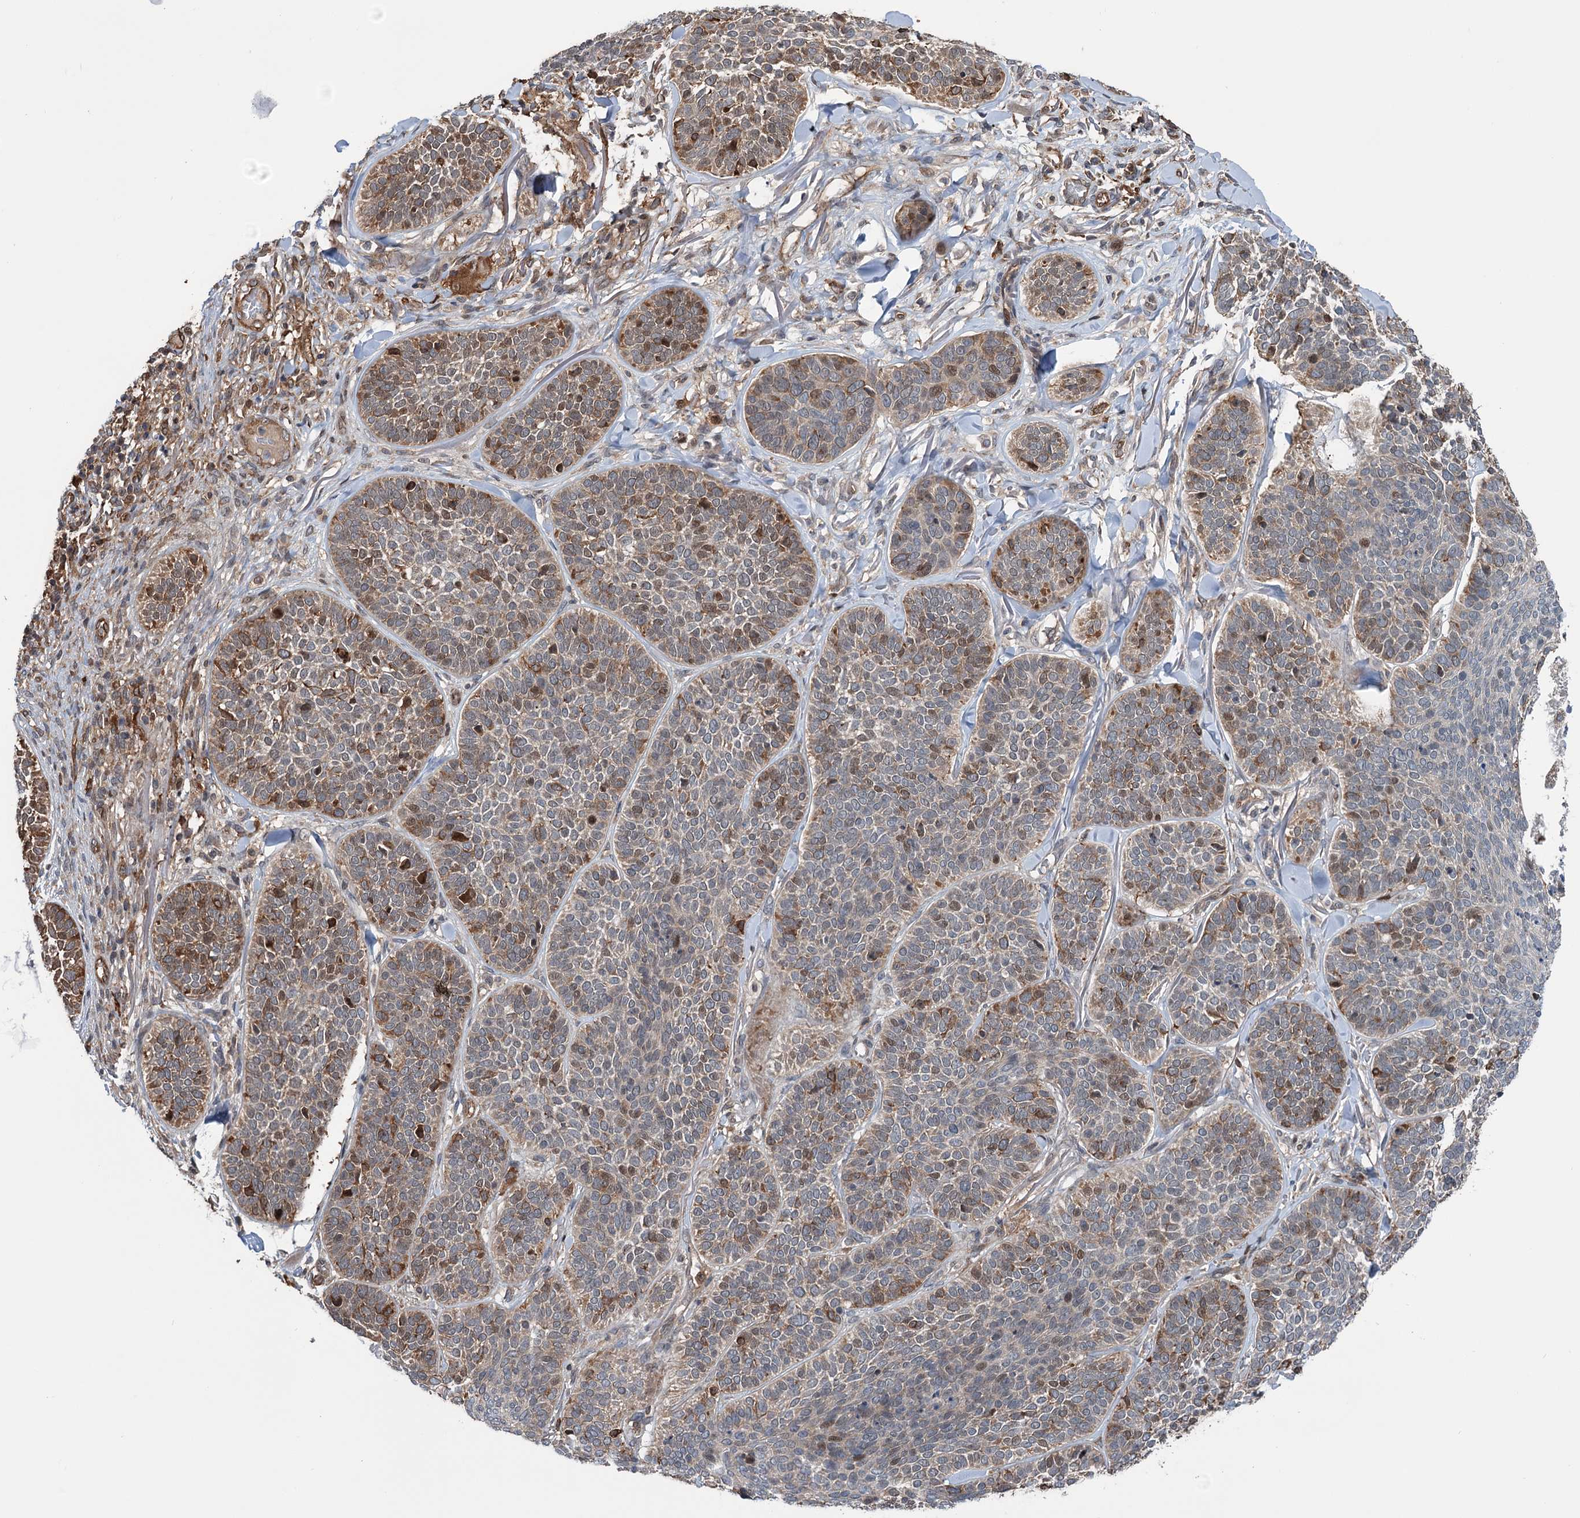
{"staining": {"intensity": "moderate", "quantity": "25%-75%", "location": "cytoplasmic/membranous,nuclear"}, "tissue": "skin cancer", "cell_type": "Tumor cells", "image_type": "cancer", "snomed": [{"axis": "morphology", "description": "Basal cell carcinoma"}, {"axis": "topography", "description": "Skin"}], "caption": "The image demonstrates staining of skin cancer, revealing moderate cytoplasmic/membranous and nuclear protein expression (brown color) within tumor cells. (IHC, brightfield microscopy, high magnification).", "gene": "NCAPD2", "patient": {"sex": "male", "age": 85}}